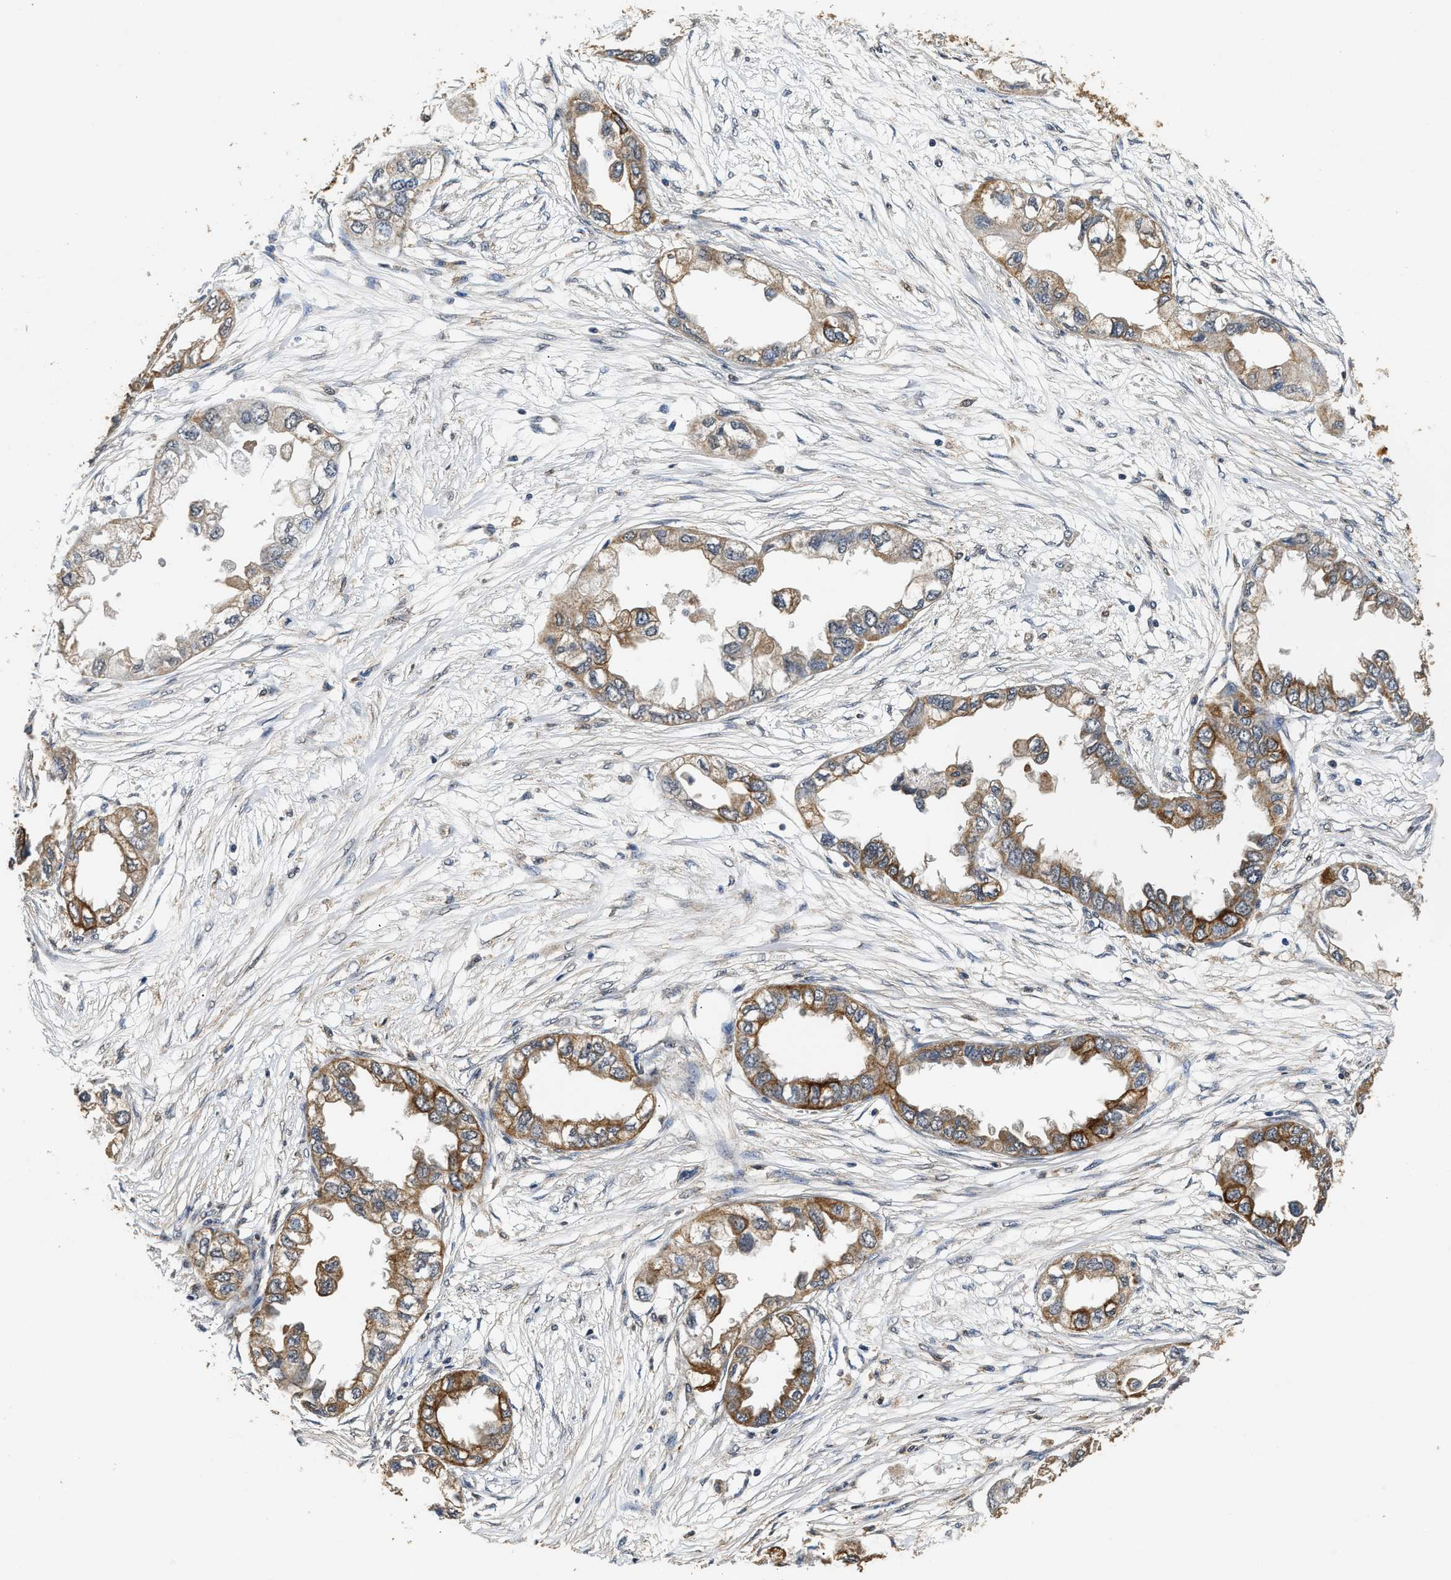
{"staining": {"intensity": "moderate", "quantity": ">75%", "location": "cytoplasmic/membranous"}, "tissue": "endometrial cancer", "cell_type": "Tumor cells", "image_type": "cancer", "snomed": [{"axis": "morphology", "description": "Adenocarcinoma, NOS"}, {"axis": "topography", "description": "Endometrium"}], "caption": "Protein expression analysis of human adenocarcinoma (endometrial) reveals moderate cytoplasmic/membranous staining in about >75% of tumor cells. The staining was performed using DAB (3,3'-diaminobenzidine) to visualize the protein expression in brown, while the nuclei were stained in blue with hematoxylin (Magnification: 20x).", "gene": "CTNNA1", "patient": {"sex": "female", "age": 67}}